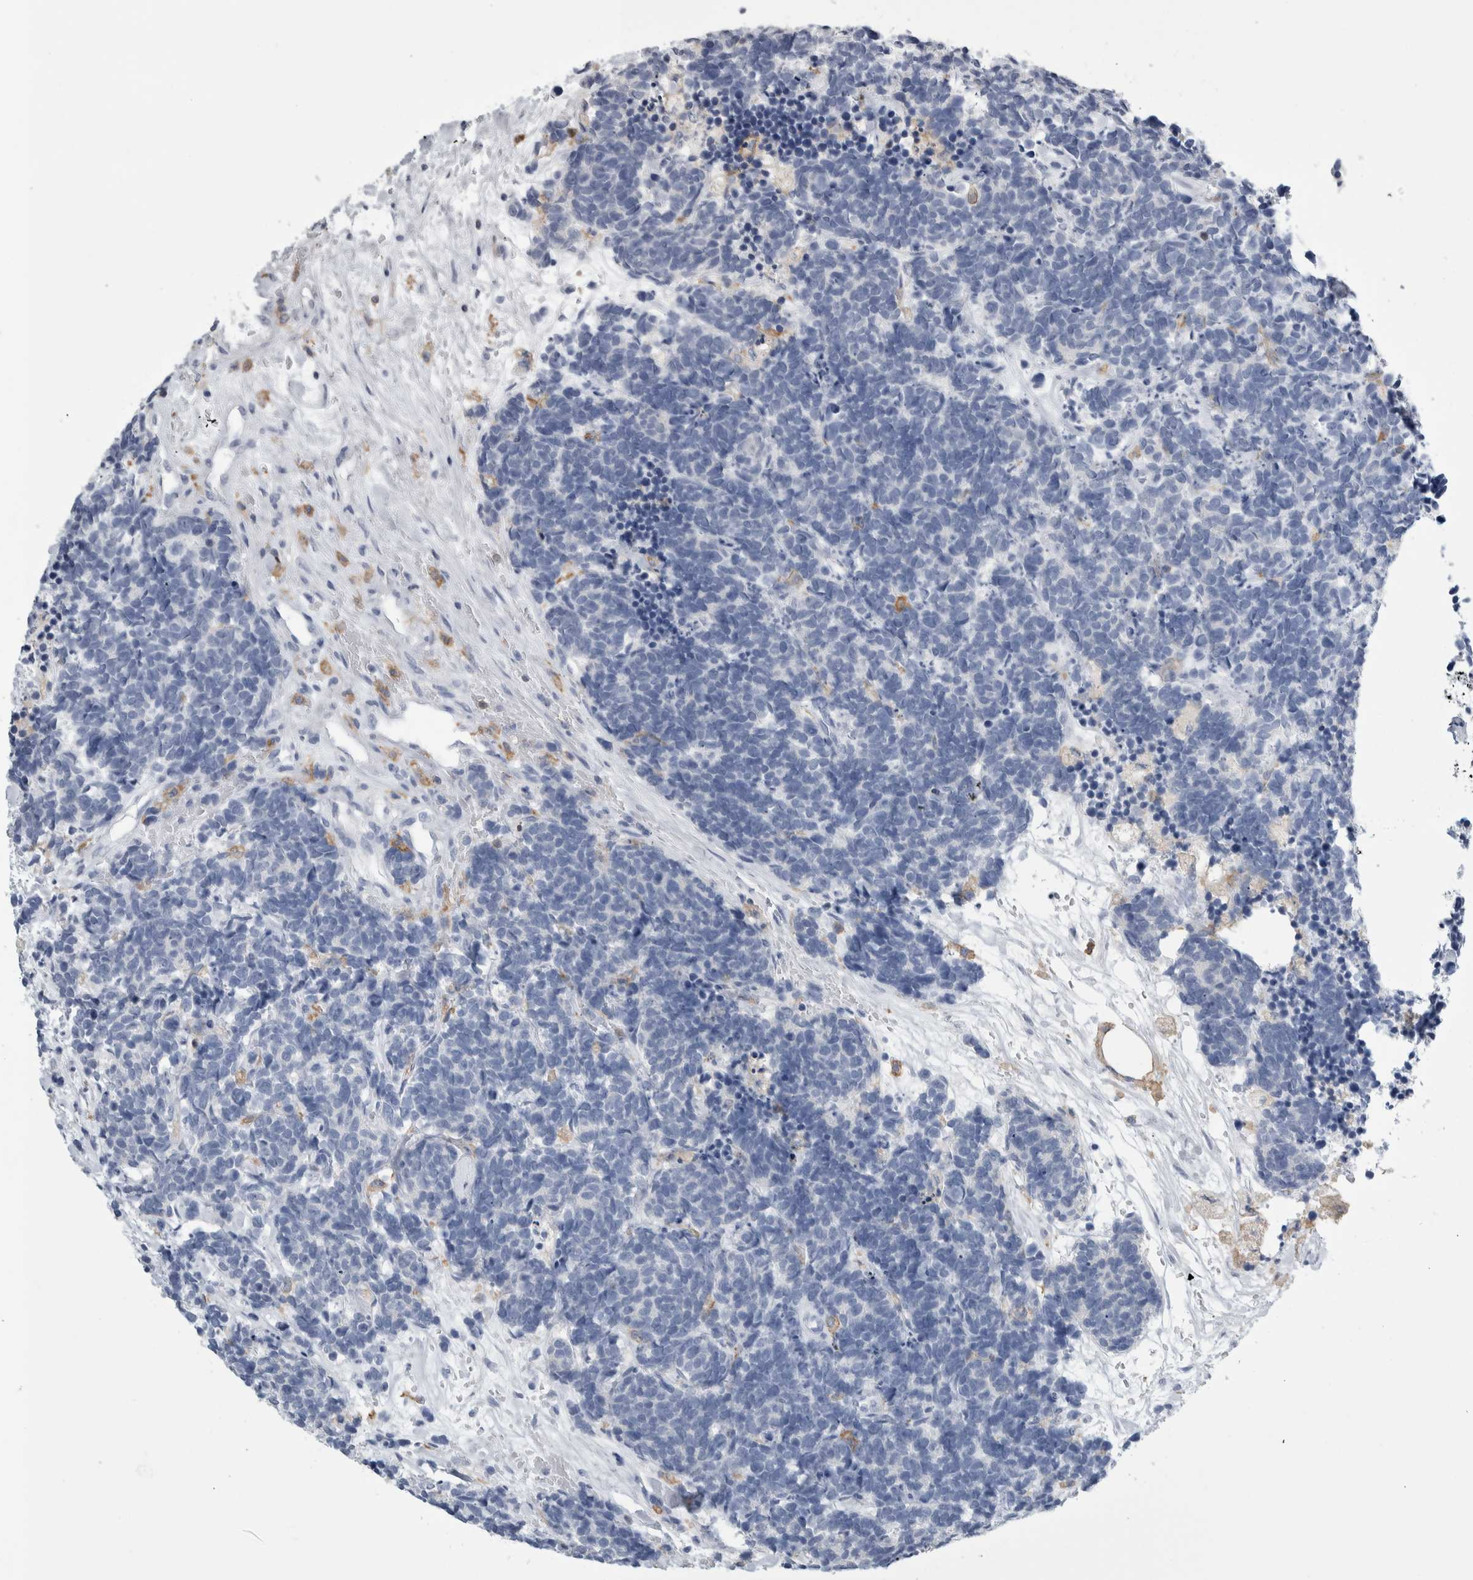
{"staining": {"intensity": "negative", "quantity": "none", "location": "none"}, "tissue": "carcinoid", "cell_type": "Tumor cells", "image_type": "cancer", "snomed": [{"axis": "morphology", "description": "Carcinoma, NOS"}, {"axis": "morphology", "description": "Carcinoid, malignant, NOS"}, {"axis": "topography", "description": "Urinary bladder"}], "caption": "Immunohistochemical staining of human carcinoid reveals no significant expression in tumor cells.", "gene": "SKAP2", "patient": {"sex": "male", "age": 57}}